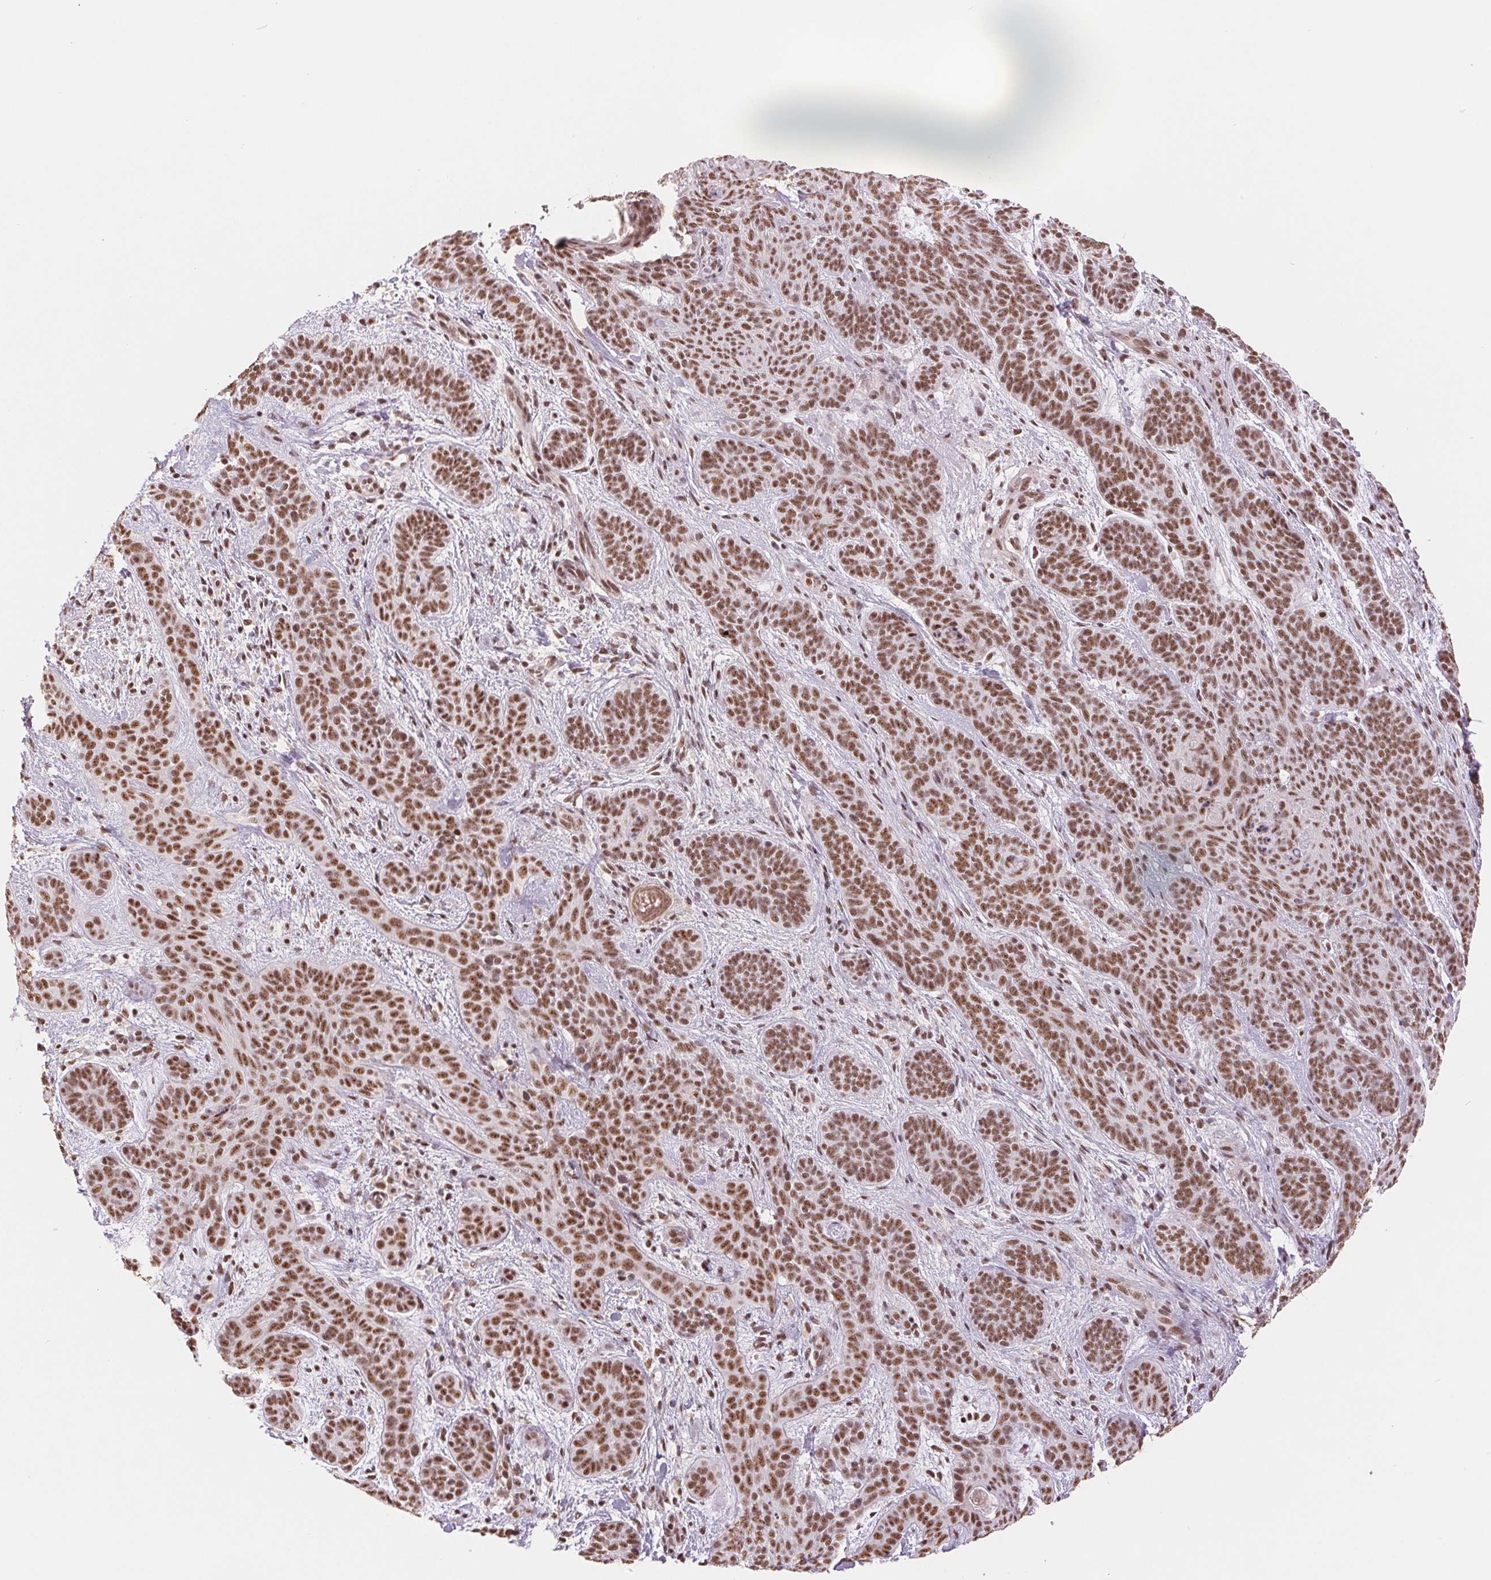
{"staining": {"intensity": "moderate", "quantity": ">75%", "location": "nuclear"}, "tissue": "skin cancer", "cell_type": "Tumor cells", "image_type": "cancer", "snomed": [{"axis": "morphology", "description": "Basal cell carcinoma"}, {"axis": "topography", "description": "Skin"}], "caption": "Immunohistochemical staining of skin basal cell carcinoma exhibits moderate nuclear protein positivity in about >75% of tumor cells. Immunohistochemistry stains the protein in brown and the nuclei are stained blue.", "gene": "SREK1", "patient": {"sex": "female", "age": 82}}